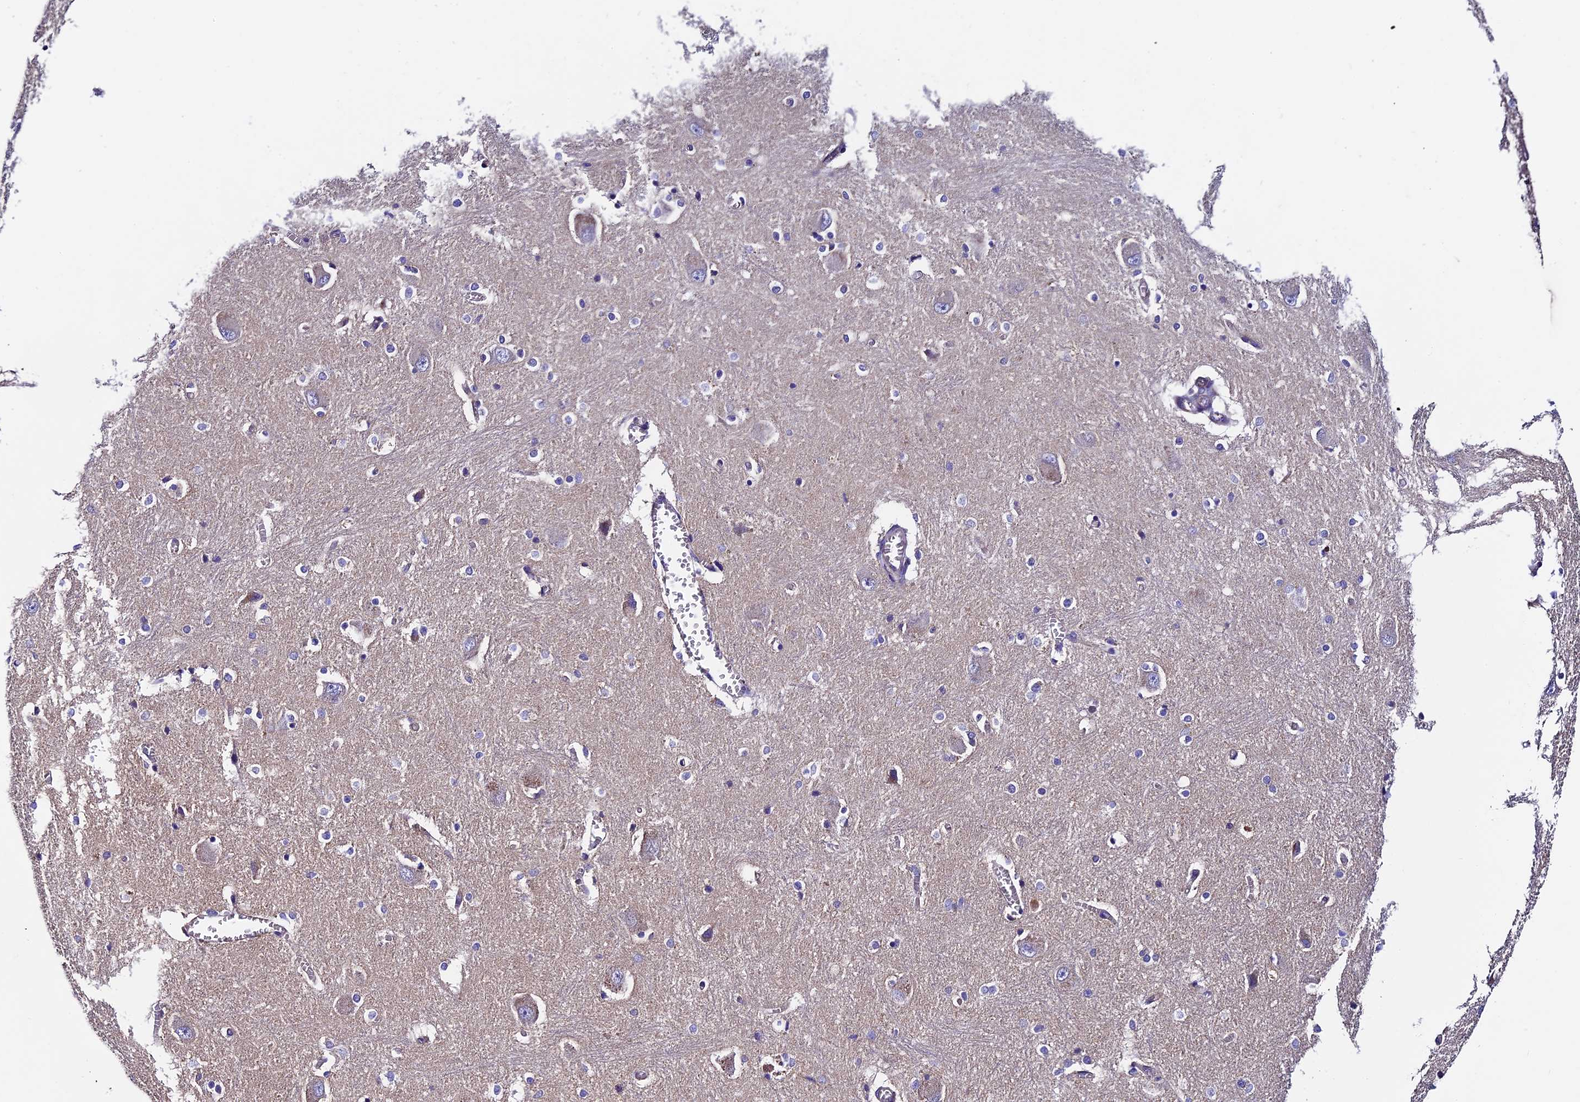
{"staining": {"intensity": "moderate", "quantity": "<25%", "location": "cytoplasmic/membranous"}, "tissue": "caudate", "cell_type": "Glial cells", "image_type": "normal", "snomed": [{"axis": "morphology", "description": "Normal tissue, NOS"}, {"axis": "topography", "description": "Lateral ventricle wall"}], "caption": "About <25% of glial cells in benign human caudate display moderate cytoplasmic/membranous protein expression as visualized by brown immunohistochemical staining.", "gene": "COMTD1", "patient": {"sex": "male", "age": 37}}